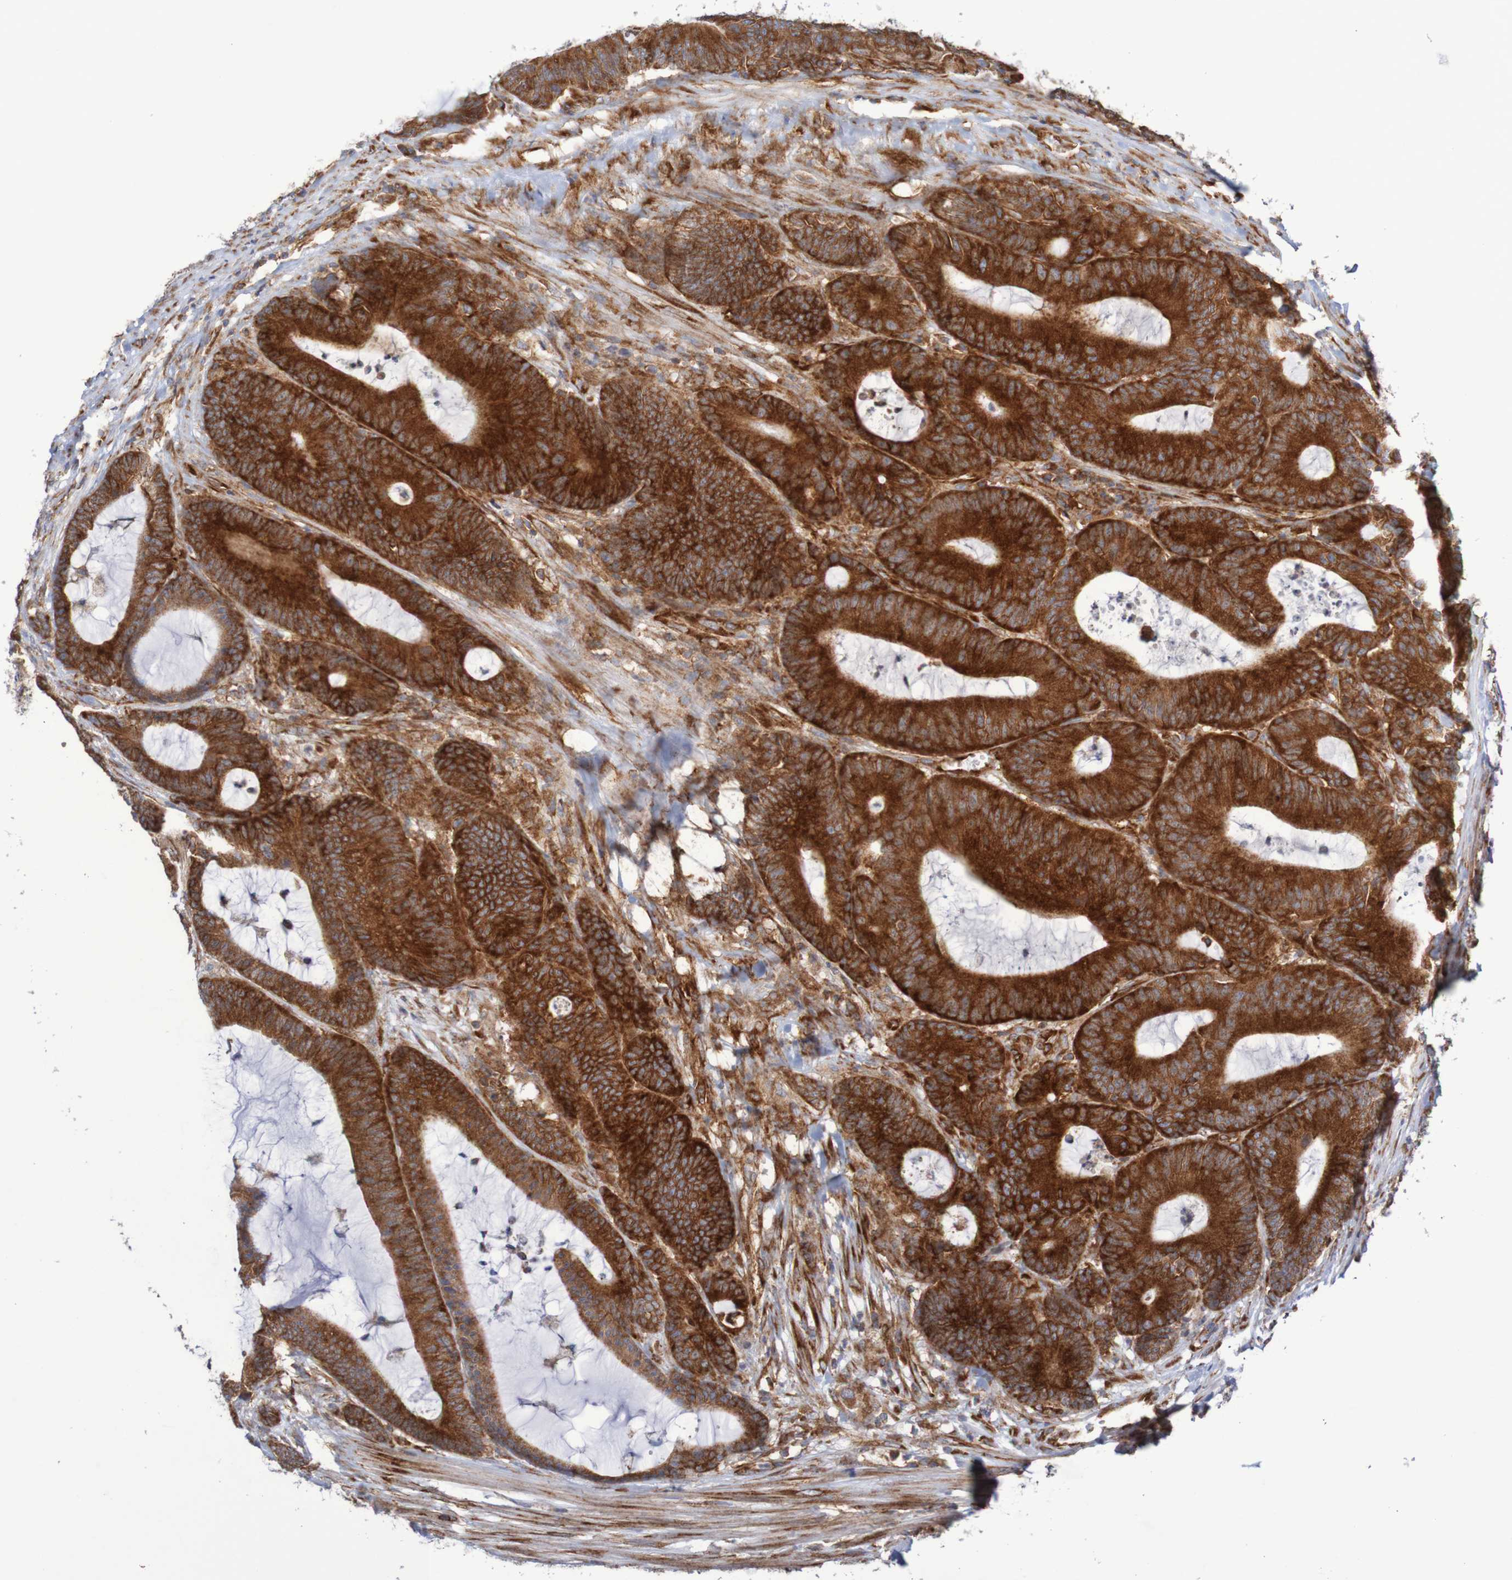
{"staining": {"intensity": "strong", "quantity": ">75%", "location": "cytoplasmic/membranous"}, "tissue": "colorectal cancer", "cell_type": "Tumor cells", "image_type": "cancer", "snomed": [{"axis": "morphology", "description": "Adenocarcinoma, NOS"}, {"axis": "topography", "description": "Colon"}], "caption": "This is an image of immunohistochemistry (IHC) staining of adenocarcinoma (colorectal), which shows strong positivity in the cytoplasmic/membranous of tumor cells.", "gene": "FXR2", "patient": {"sex": "female", "age": 84}}